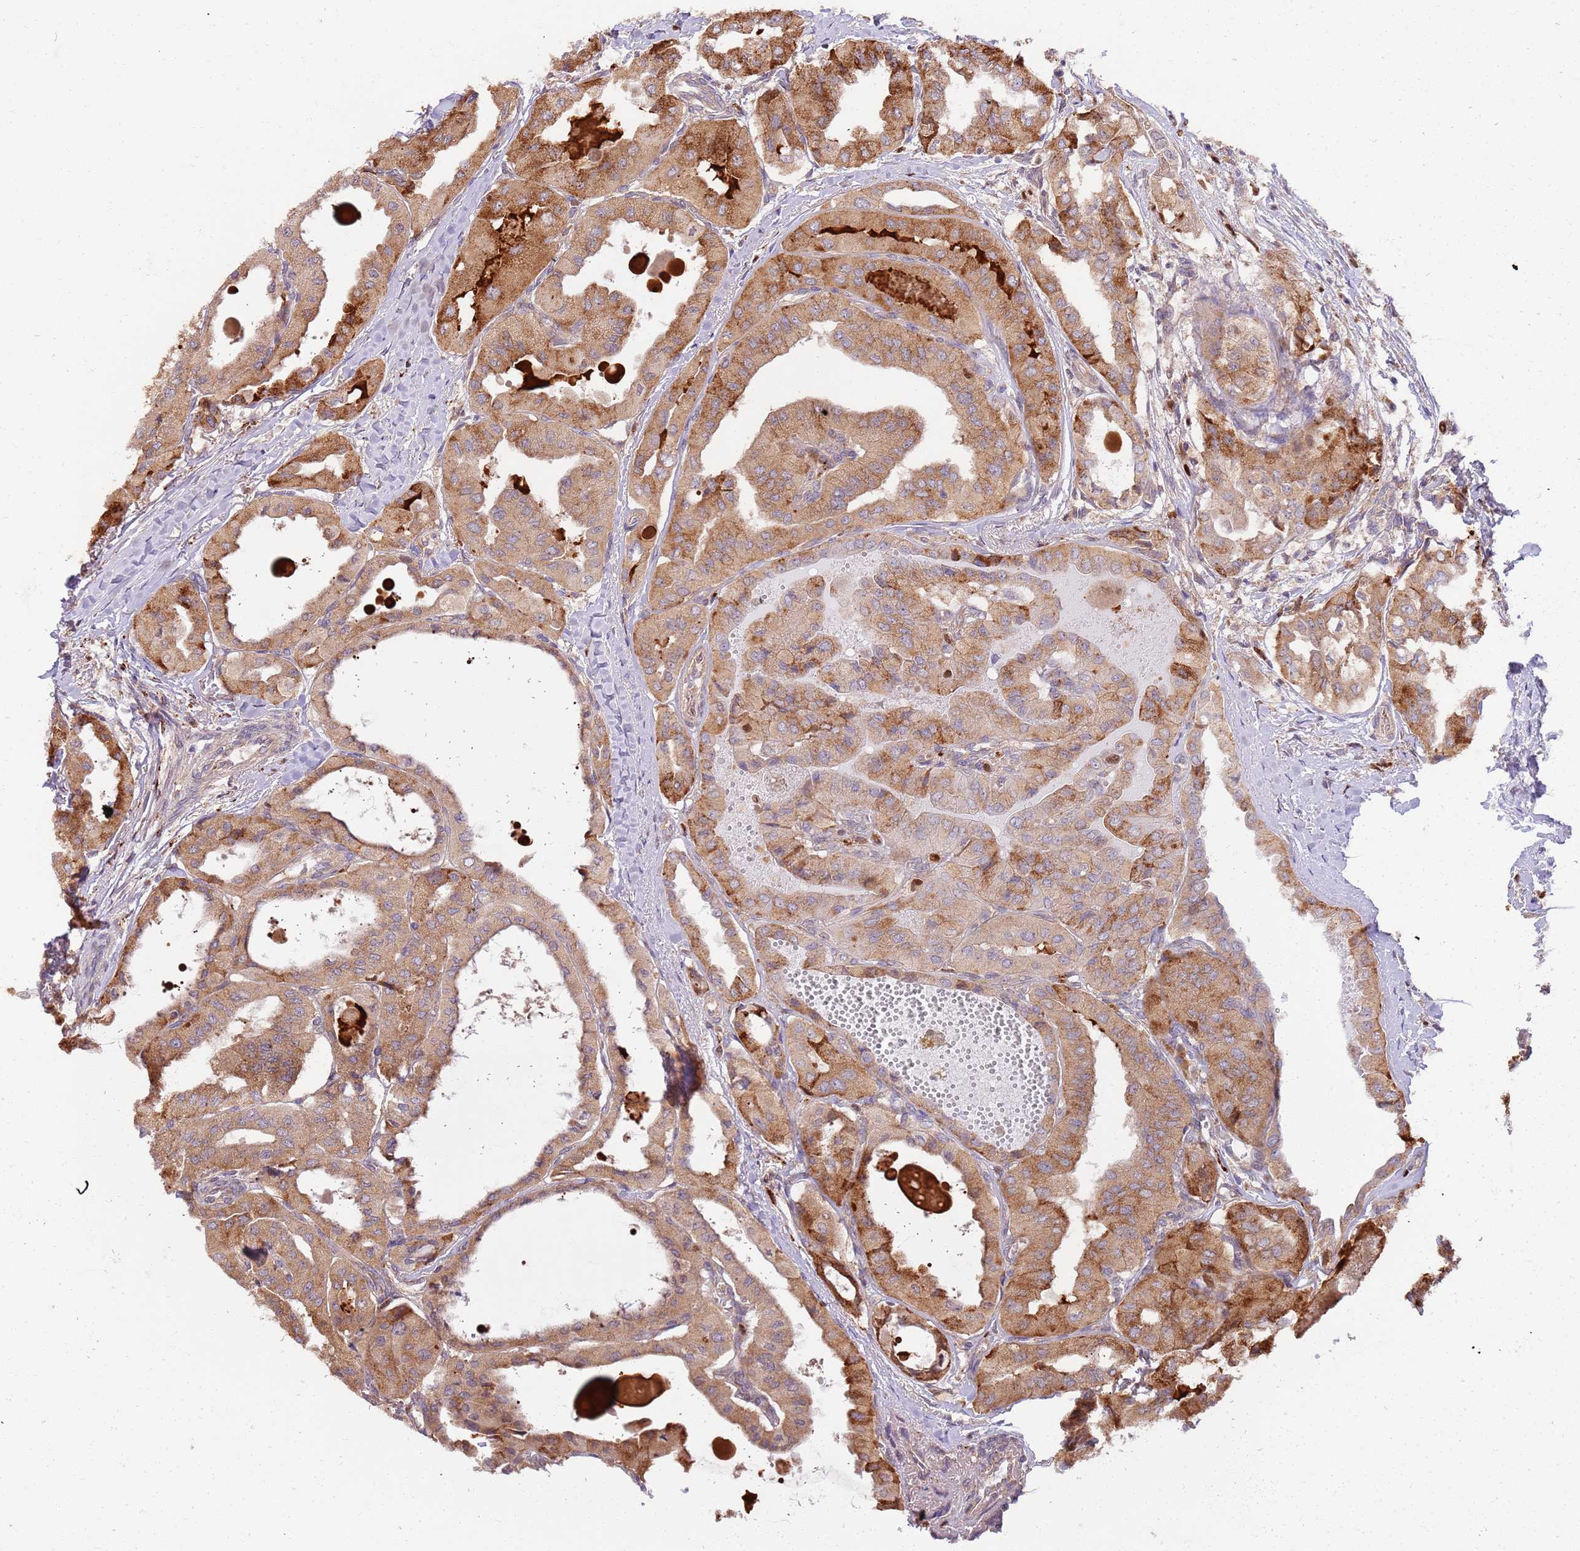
{"staining": {"intensity": "moderate", "quantity": ">75%", "location": "cytoplasmic/membranous"}, "tissue": "thyroid cancer", "cell_type": "Tumor cells", "image_type": "cancer", "snomed": [{"axis": "morphology", "description": "Papillary adenocarcinoma, NOS"}, {"axis": "topography", "description": "Thyroid gland"}], "caption": "DAB immunohistochemical staining of papillary adenocarcinoma (thyroid) shows moderate cytoplasmic/membranous protein positivity in about >75% of tumor cells.", "gene": "OSBP", "patient": {"sex": "female", "age": 59}}